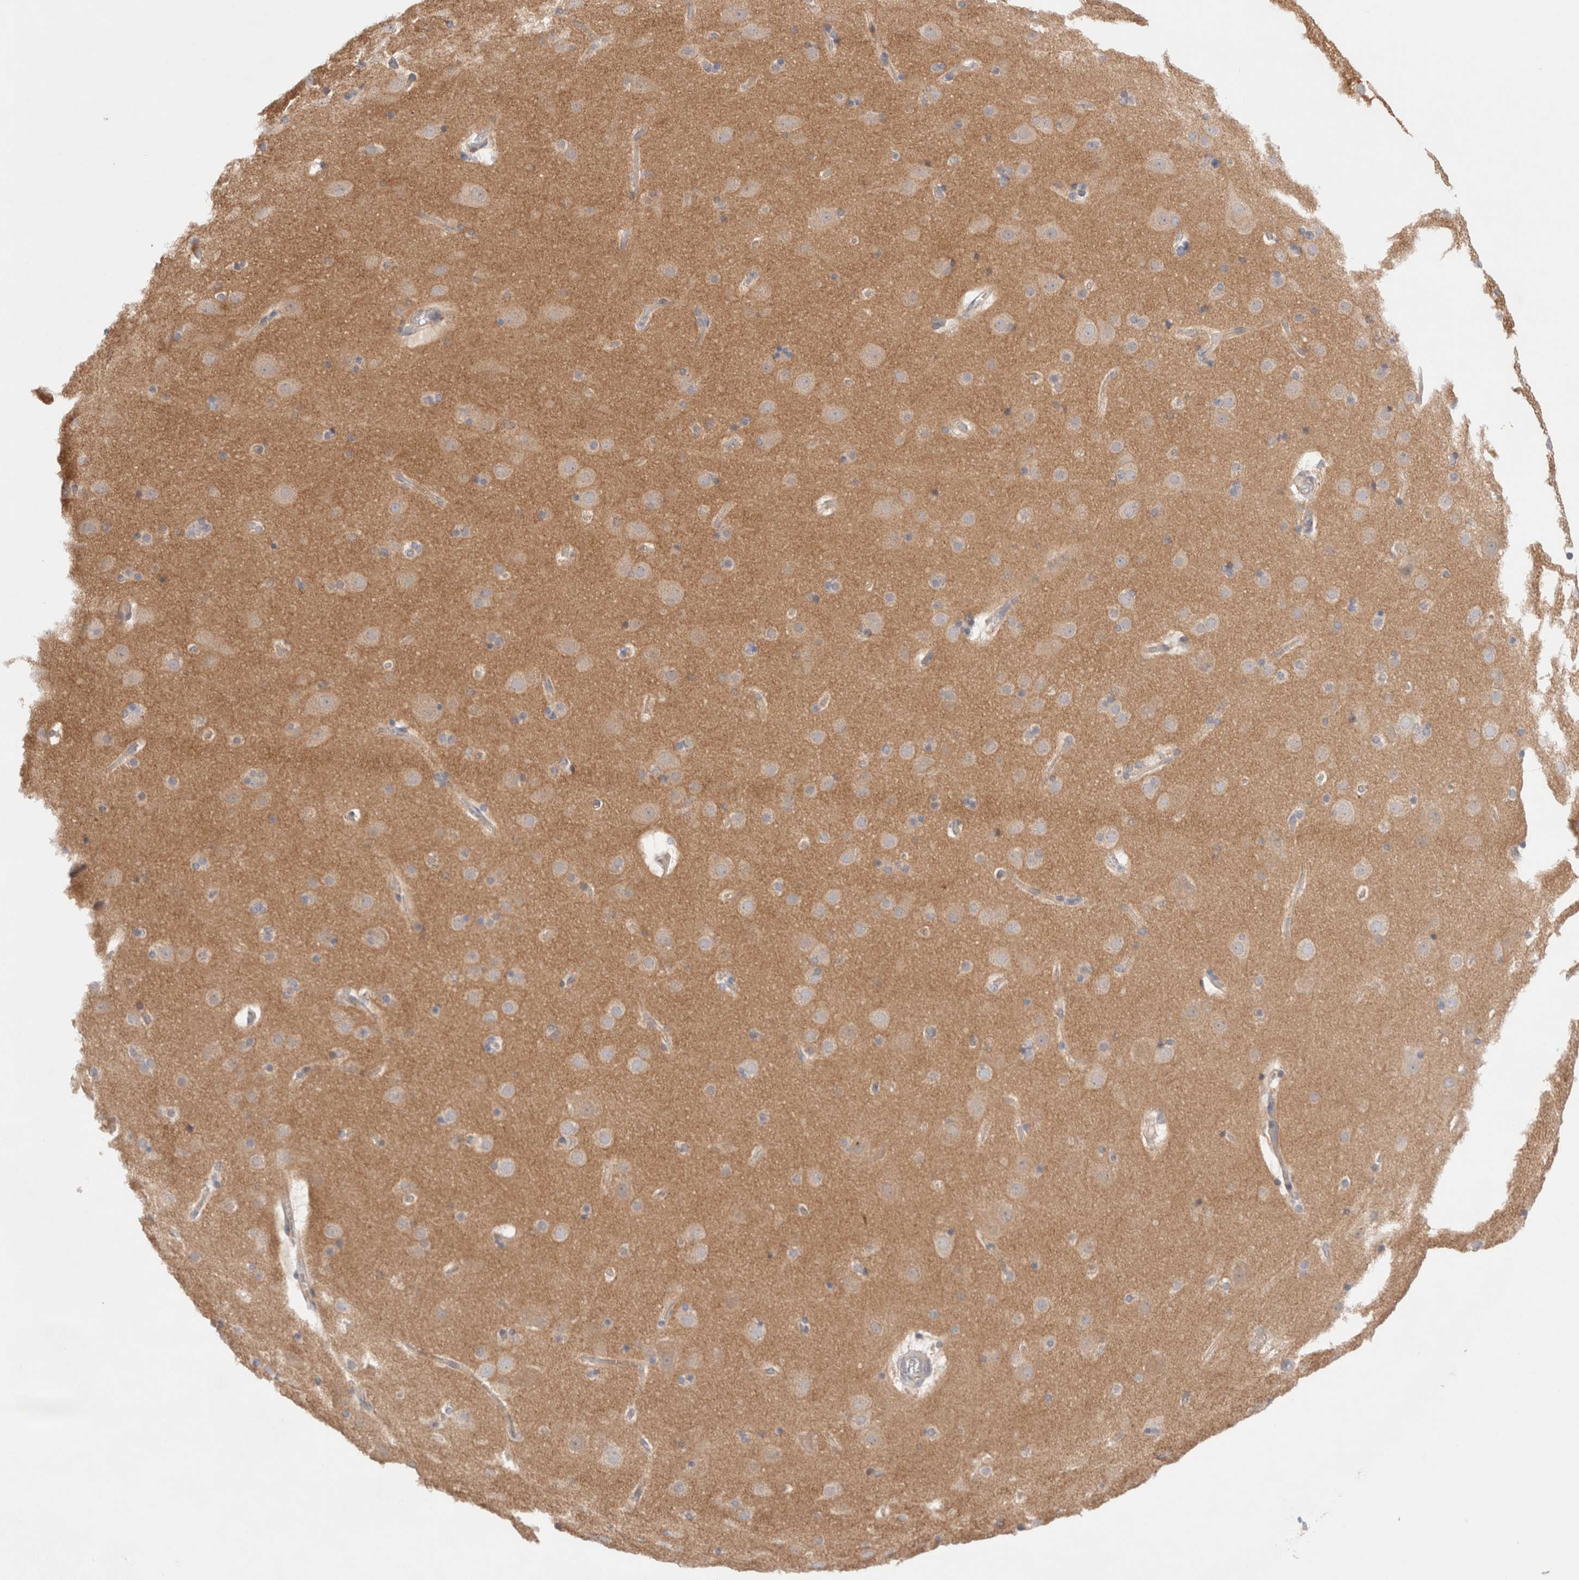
{"staining": {"intensity": "weak", "quantity": "25%-75%", "location": "cytoplasmic/membranous"}, "tissue": "cerebral cortex", "cell_type": "Endothelial cells", "image_type": "normal", "snomed": [{"axis": "morphology", "description": "Normal tissue, NOS"}, {"axis": "topography", "description": "Cerebral cortex"}], "caption": "Human cerebral cortex stained for a protein (brown) demonstrates weak cytoplasmic/membranous positive positivity in approximately 25%-75% of endothelial cells.", "gene": "SIKE1", "patient": {"sex": "male", "age": 57}}